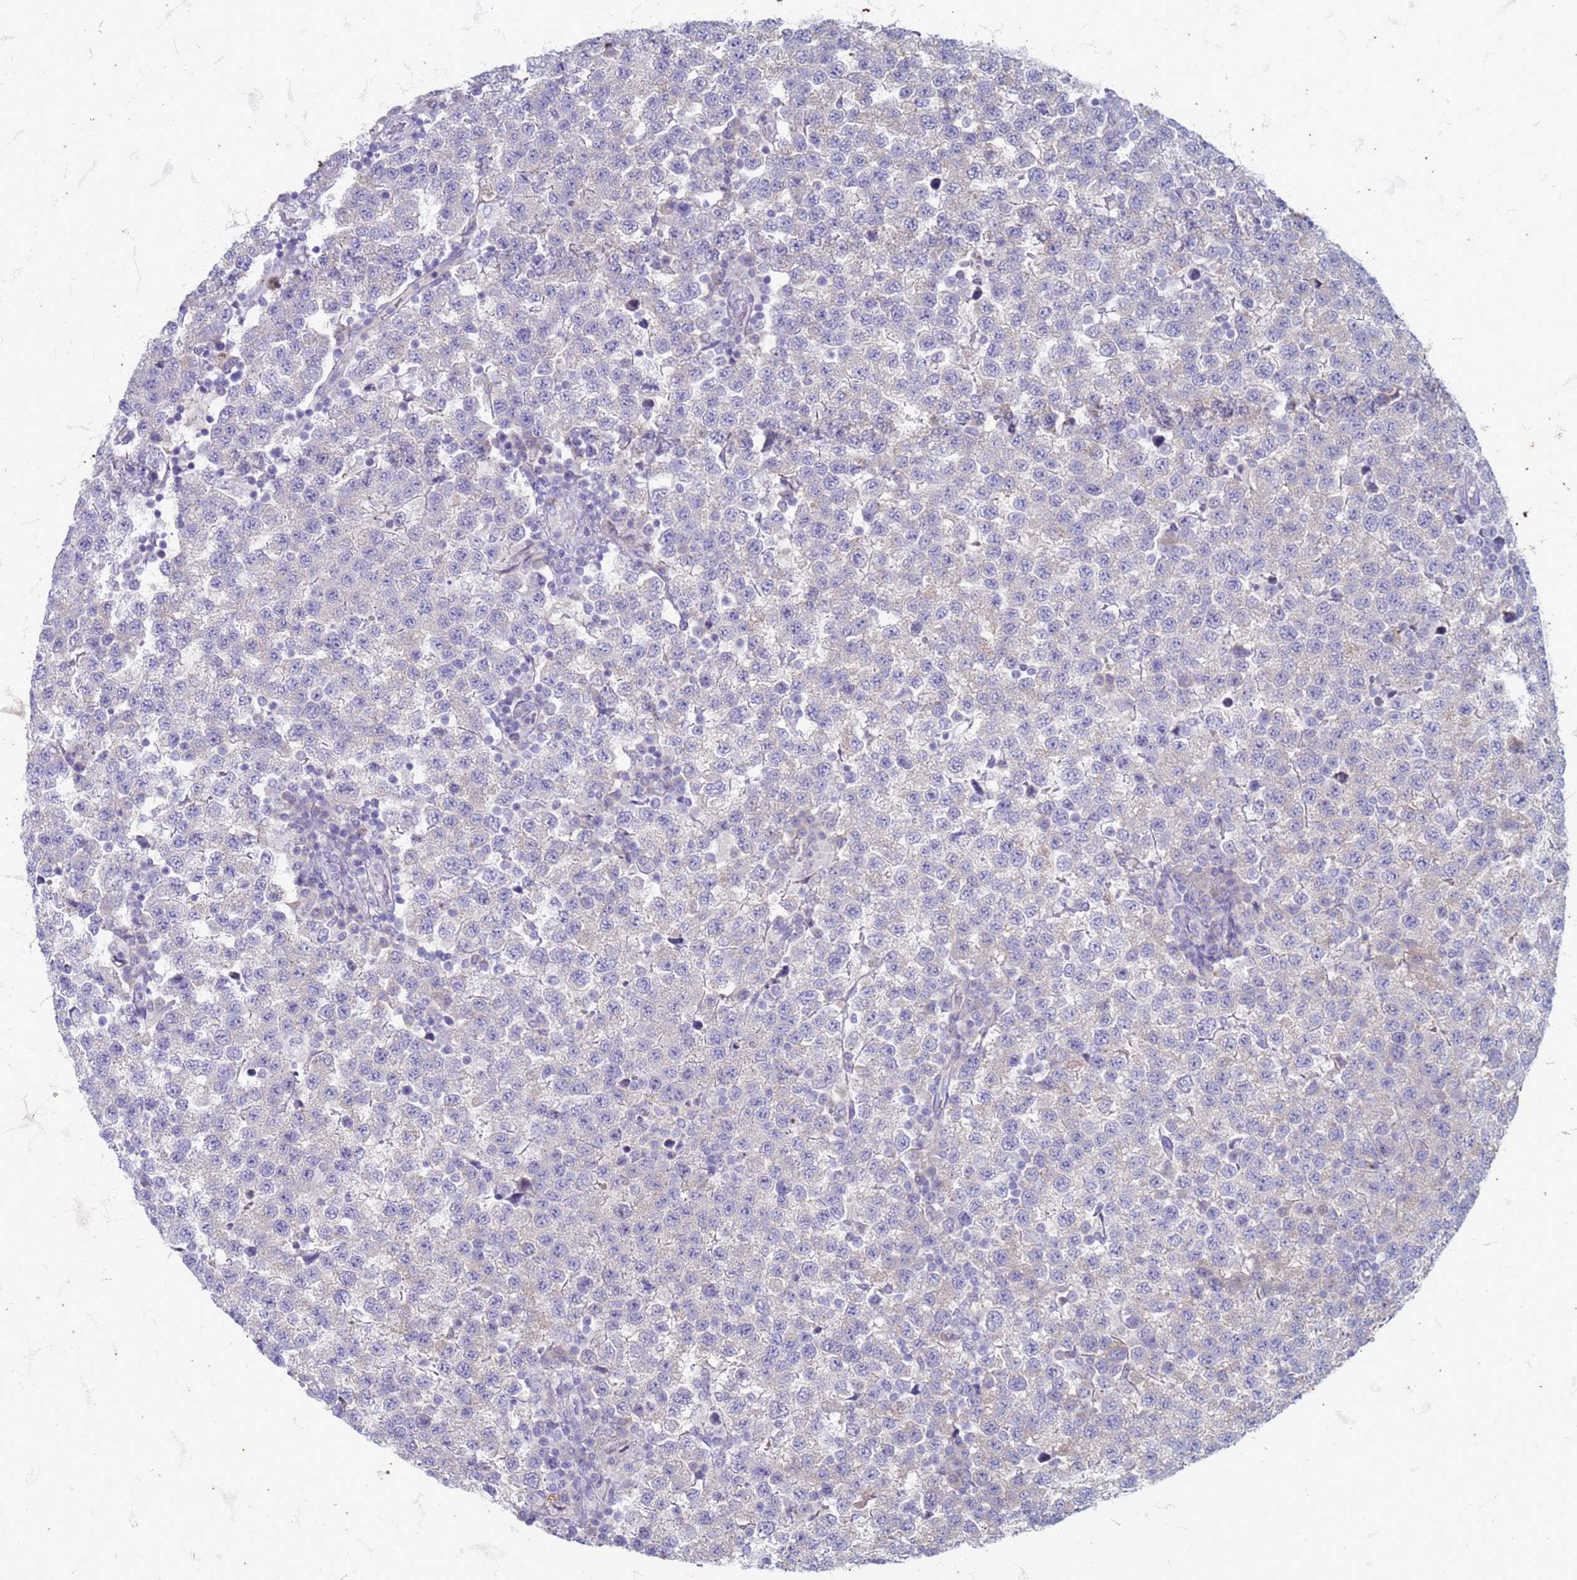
{"staining": {"intensity": "negative", "quantity": "none", "location": "none"}, "tissue": "testis cancer", "cell_type": "Tumor cells", "image_type": "cancer", "snomed": [{"axis": "morphology", "description": "Seminoma, NOS"}, {"axis": "topography", "description": "Testis"}], "caption": "IHC micrograph of neoplastic tissue: seminoma (testis) stained with DAB exhibits no significant protein staining in tumor cells. Nuclei are stained in blue.", "gene": "SUCO", "patient": {"sex": "male", "age": 34}}